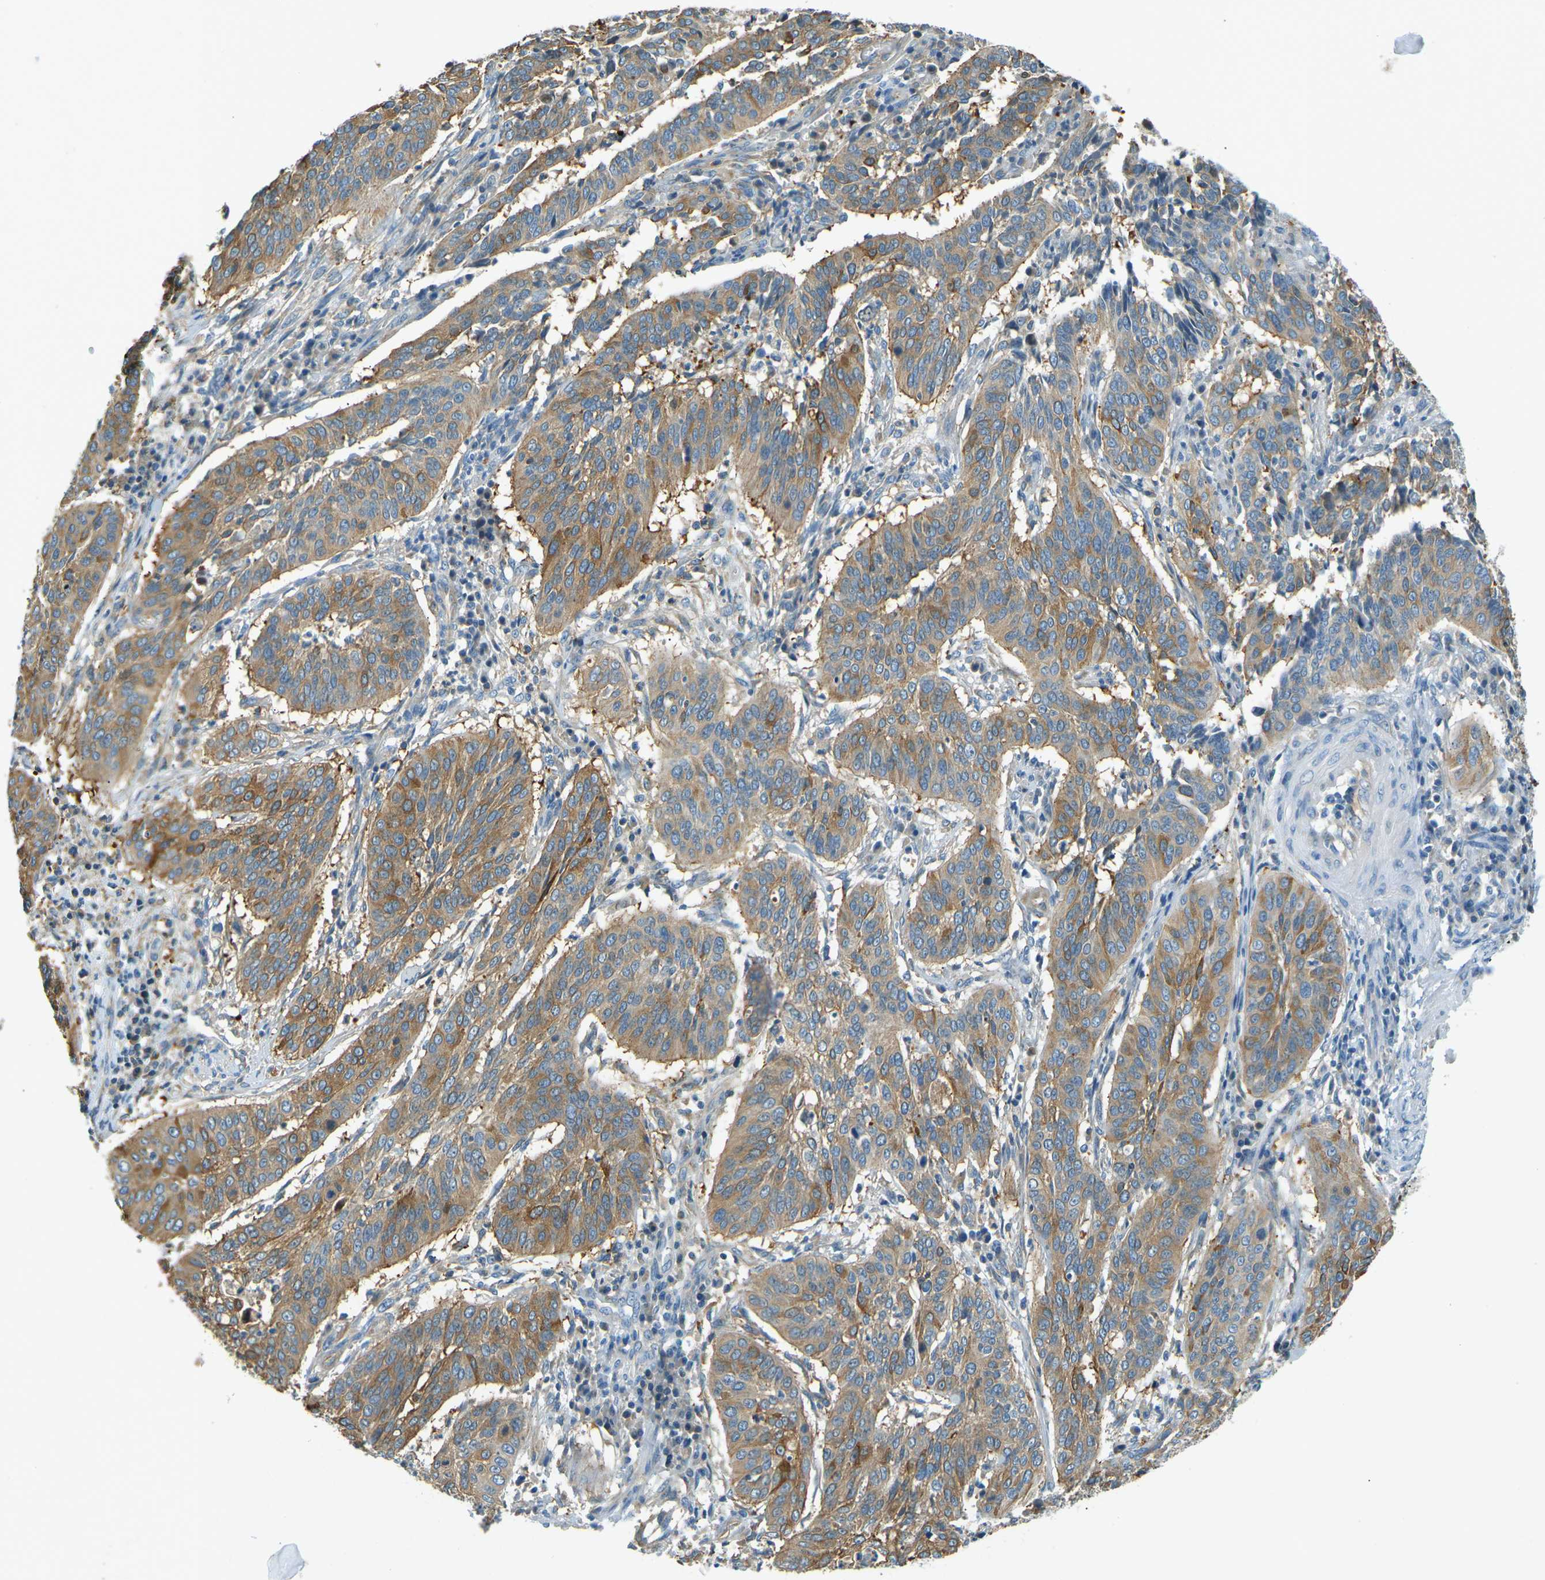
{"staining": {"intensity": "moderate", "quantity": ">75%", "location": "cytoplasmic/membranous"}, "tissue": "cervical cancer", "cell_type": "Tumor cells", "image_type": "cancer", "snomed": [{"axis": "morphology", "description": "Normal tissue, NOS"}, {"axis": "morphology", "description": "Squamous cell carcinoma, NOS"}, {"axis": "topography", "description": "Cervix"}], "caption": "Squamous cell carcinoma (cervical) stained for a protein shows moderate cytoplasmic/membranous positivity in tumor cells.", "gene": "ZNF367", "patient": {"sex": "female", "age": 39}}